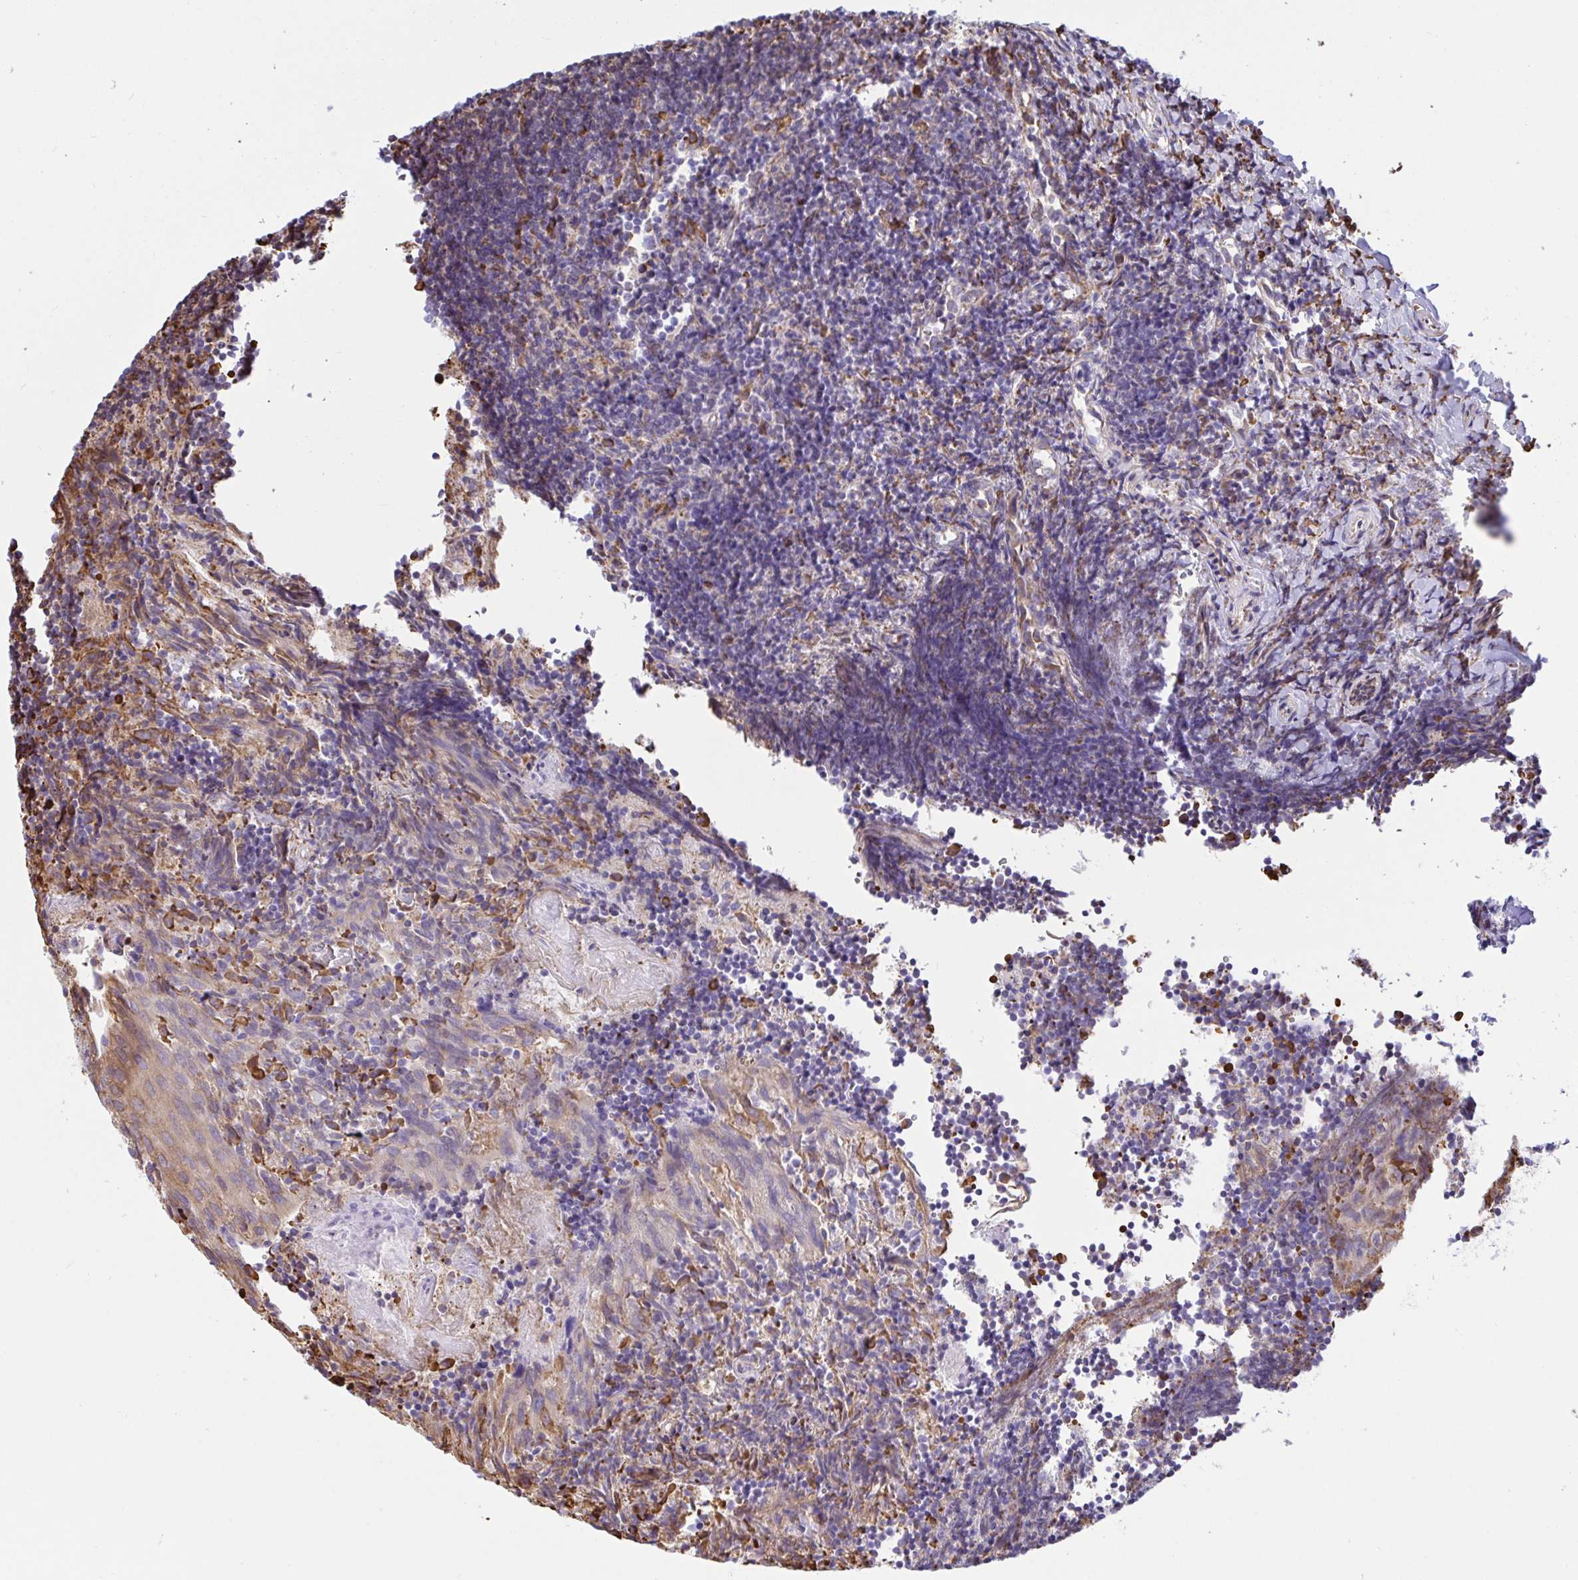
{"staining": {"intensity": "negative", "quantity": "none", "location": "none"}, "tissue": "tonsil", "cell_type": "Germinal center cells", "image_type": "normal", "snomed": [{"axis": "morphology", "description": "Normal tissue, NOS"}, {"axis": "topography", "description": "Tonsil"}], "caption": "Micrograph shows no protein expression in germinal center cells of benign tonsil. (Stains: DAB (3,3'-diaminobenzidine) immunohistochemistry with hematoxylin counter stain, Microscopy: brightfield microscopy at high magnification).", "gene": "CLGN", "patient": {"sex": "female", "age": 10}}